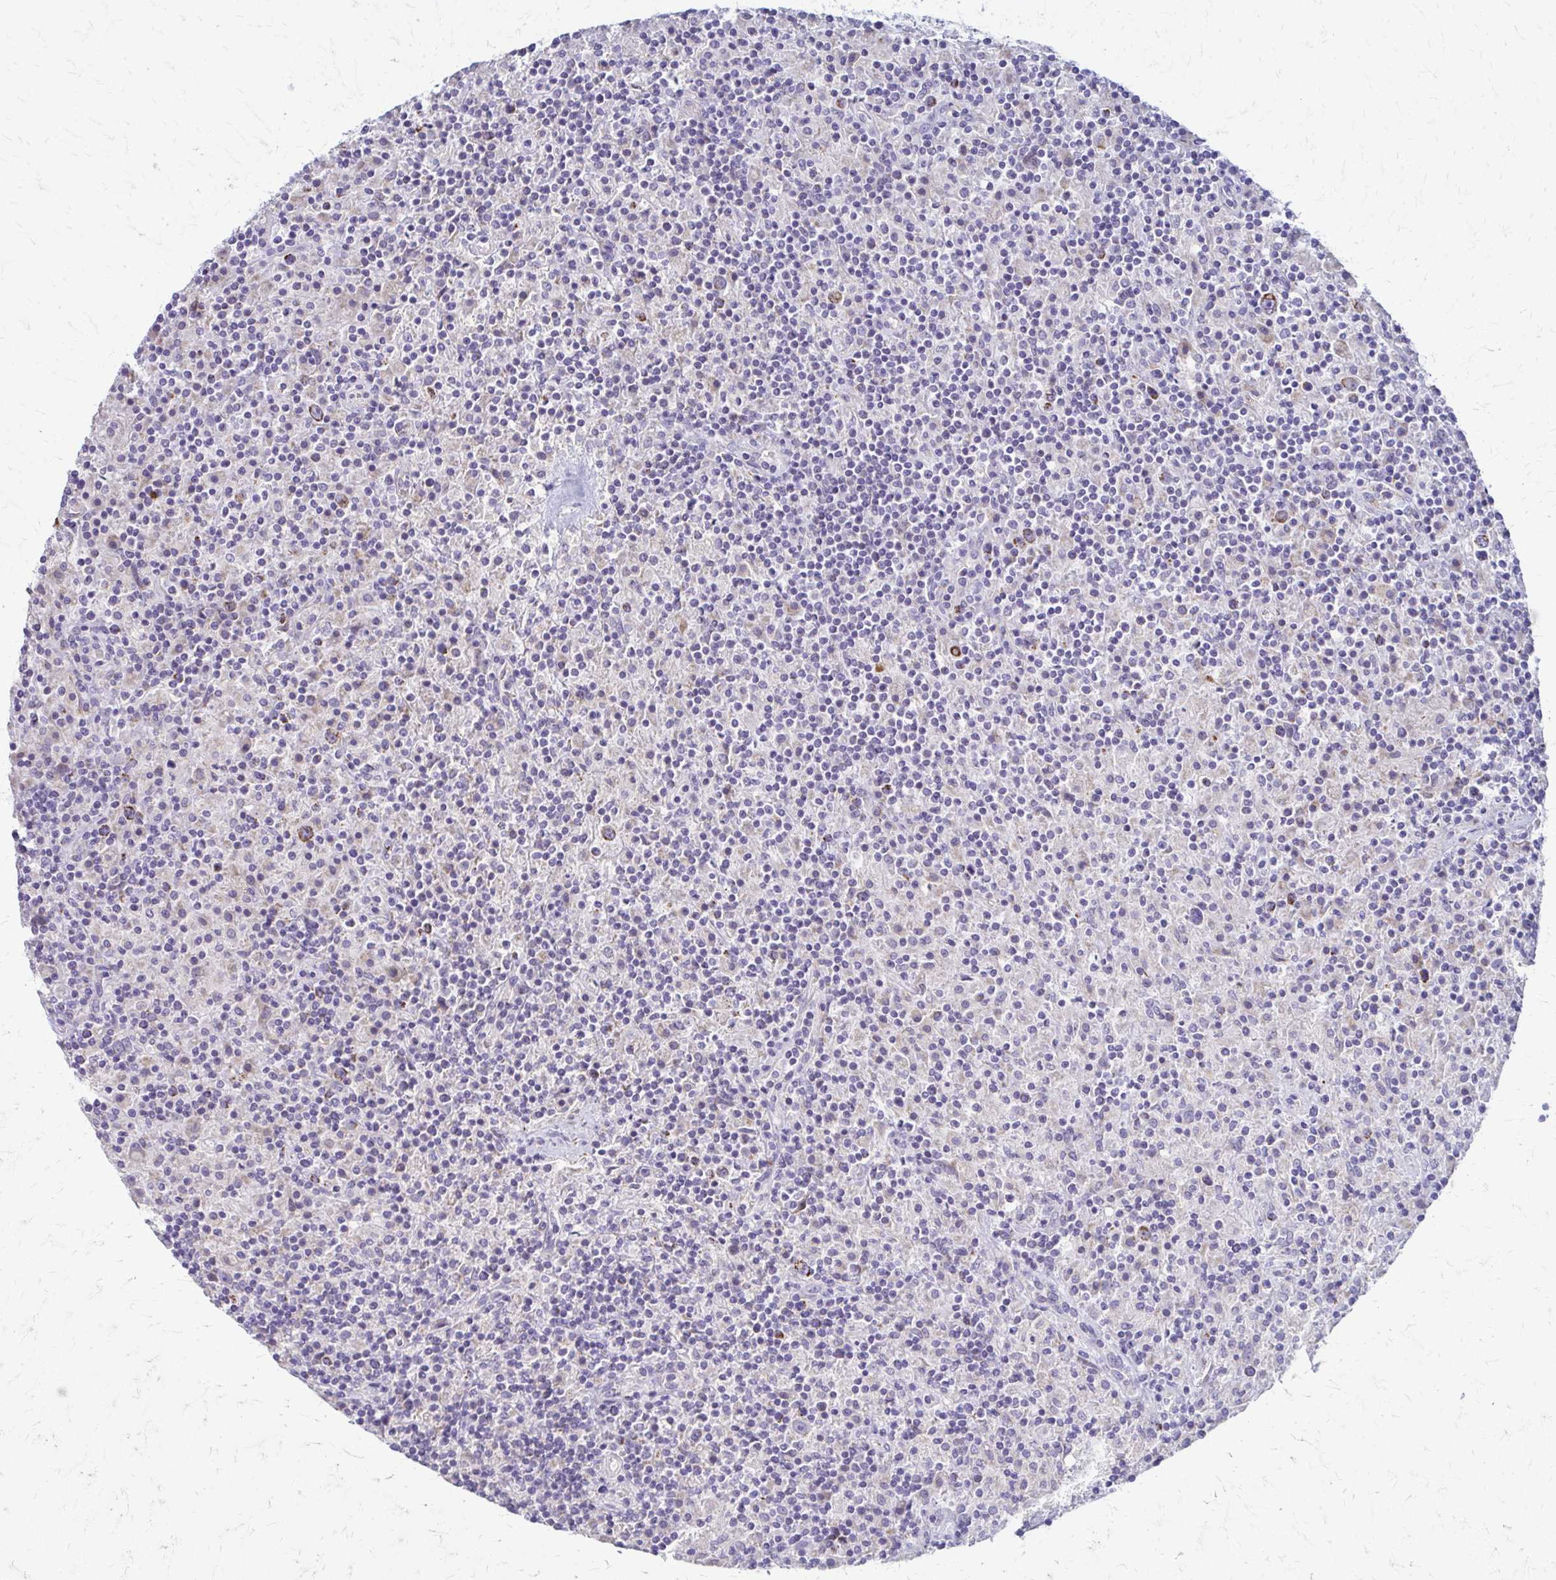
{"staining": {"intensity": "moderate", "quantity": ">75%", "location": "cytoplasmic/membranous"}, "tissue": "lymphoma", "cell_type": "Tumor cells", "image_type": "cancer", "snomed": [{"axis": "morphology", "description": "Hodgkin's disease, NOS"}, {"axis": "topography", "description": "Lymph node"}], "caption": "Moderate cytoplasmic/membranous protein staining is identified in approximately >75% of tumor cells in Hodgkin's disease.", "gene": "SAMD13", "patient": {"sex": "male", "age": 70}}